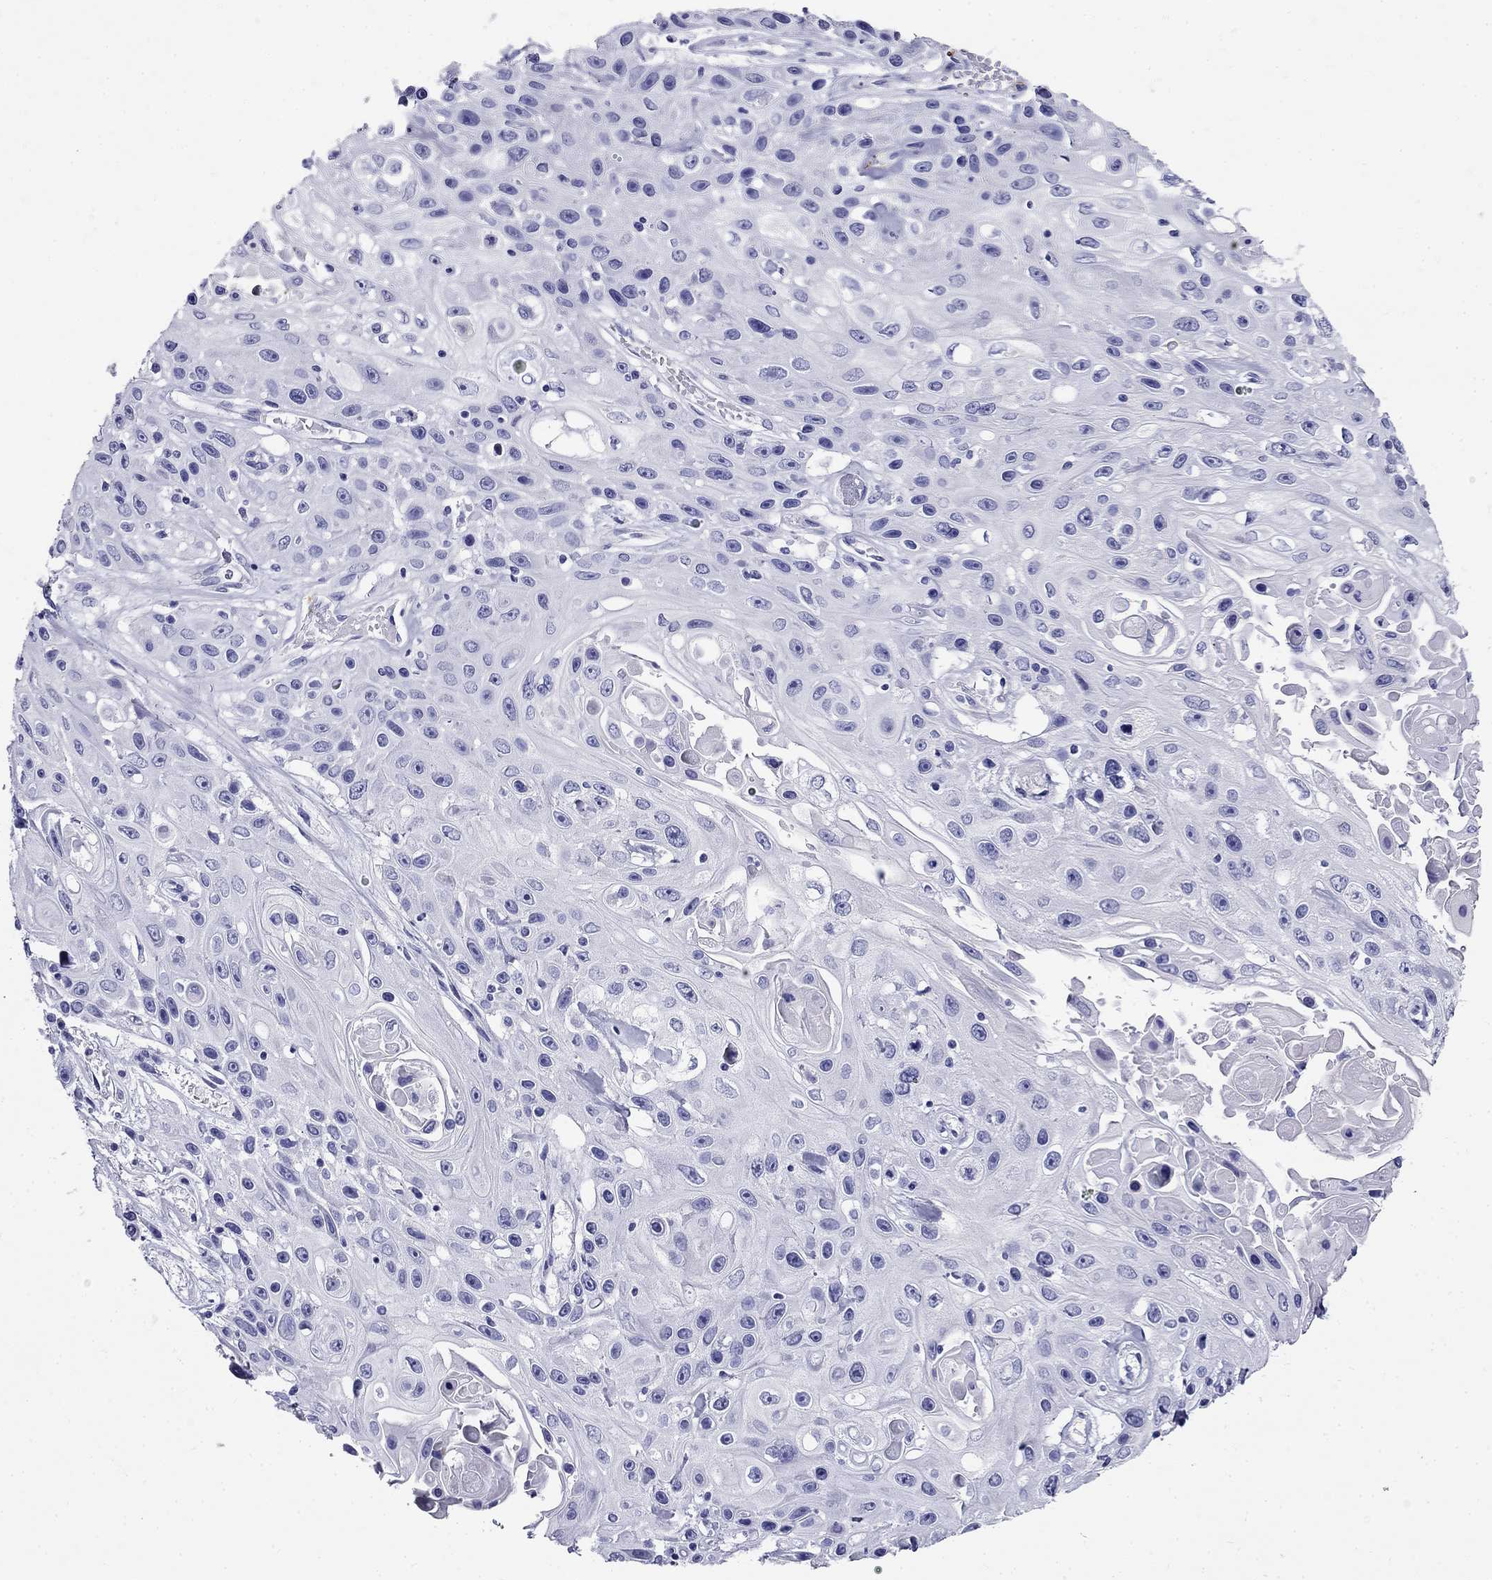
{"staining": {"intensity": "negative", "quantity": "none", "location": "none"}, "tissue": "skin cancer", "cell_type": "Tumor cells", "image_type": "cancer", "snomed": [{"axis": "morphology", "description": "Squamous cell carcinoma, NOS"}, {"axis": "topography", "description": "Skin"}], "caption": "This is an immunohistochemistry histopathology image of human skin cancer (squamous cell carcinoma). There is no staining in tumor cells.", "gene": "PPP1R36", "patient": {"sex": "male", "age": 82}}